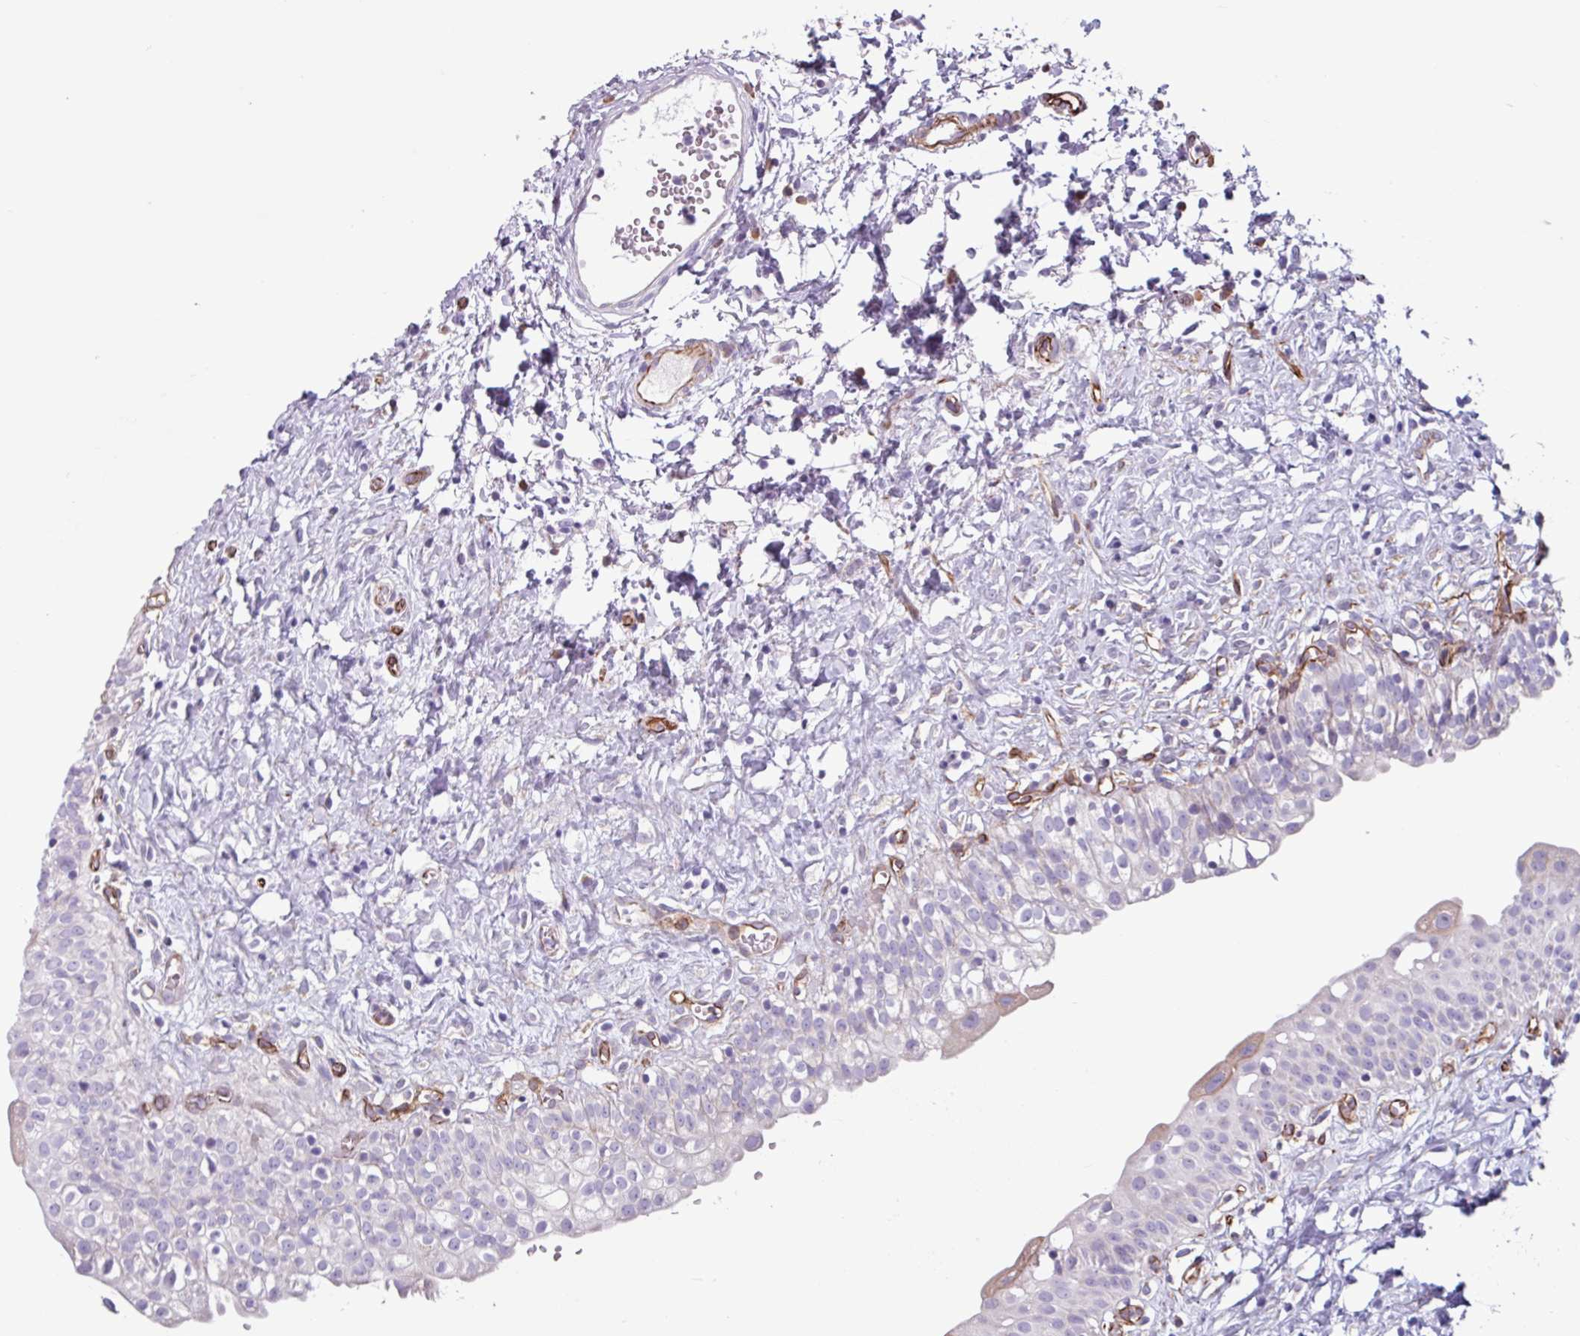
{"staining": {"intensity": "negative", "quantity": "none", "location": "none"}, "tissue": "urinary bladder", "cell_type": "Urothelial cells", "image_type": "normal", "snomed": [{"axis": "morphology", "description": "Normal tissue, NOS"}, {"axis": "topography", "description": "Urinary bladder"}], "caption": "Photomicrograph shows no protein staining in urothelial cells of benign urinary bladder.", "gene": "BTD", "patient": {"sex": "male", "age": 51}}